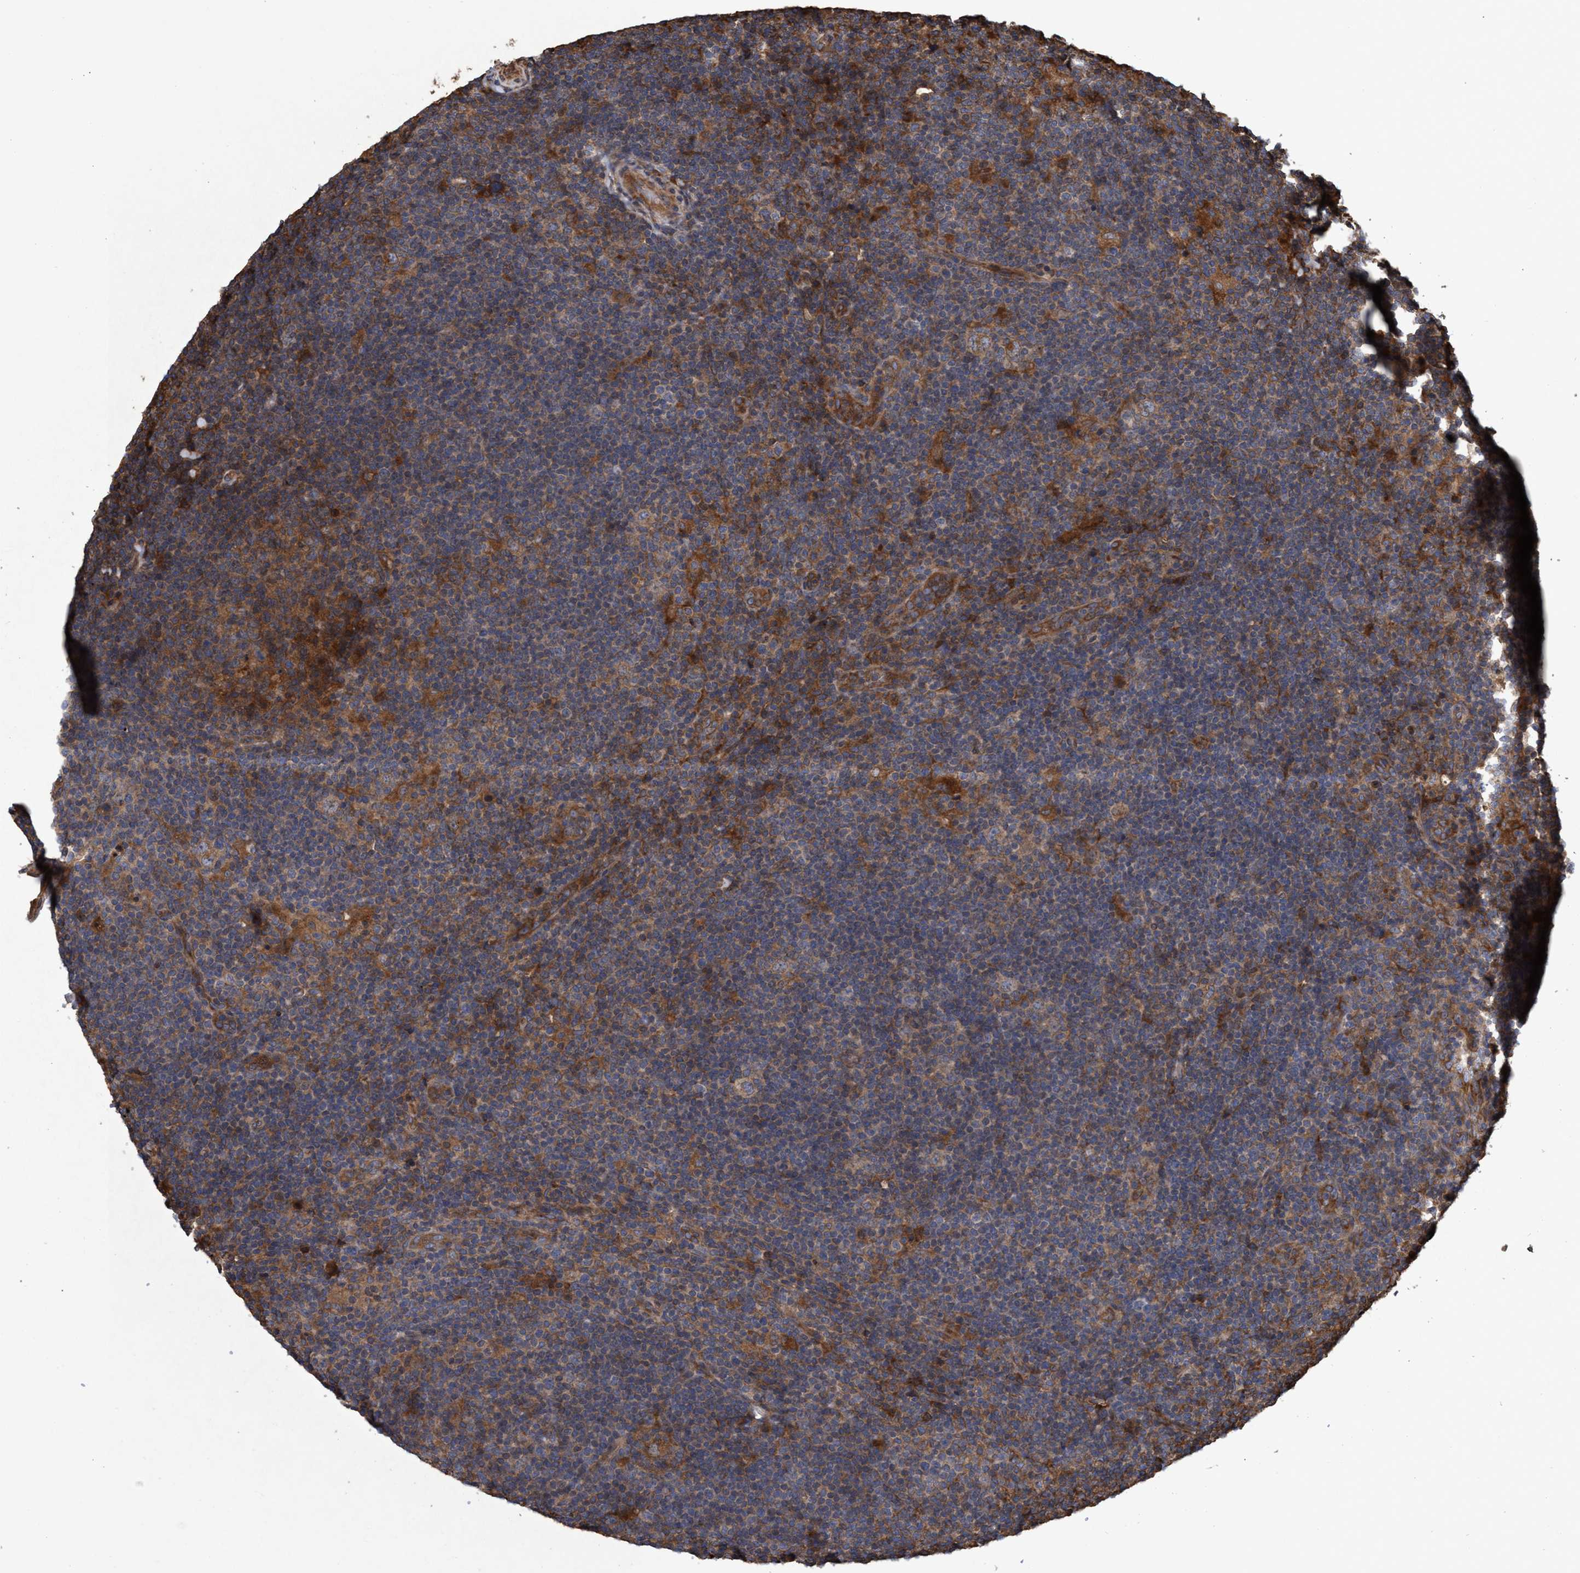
{"staining": {"intensity": "moderate", "quantity": ">75%", "location": "cytoplasmic/membranous"}, "tissue": "lymphoma", "cell_type": "Tumor cells", "image_type": "cancer", "snomed": [{"axis": "morphology", "description": "Hodgkin's disease, NOS"}, {"axis": "topography", "description": "Lymph node"}], "caption": "Human lymphoma stained with a protein marker exhibits moderate staining in tumor cells.", "gene": "CHMP6", "patient": {"sex": "female", "age": 57}}